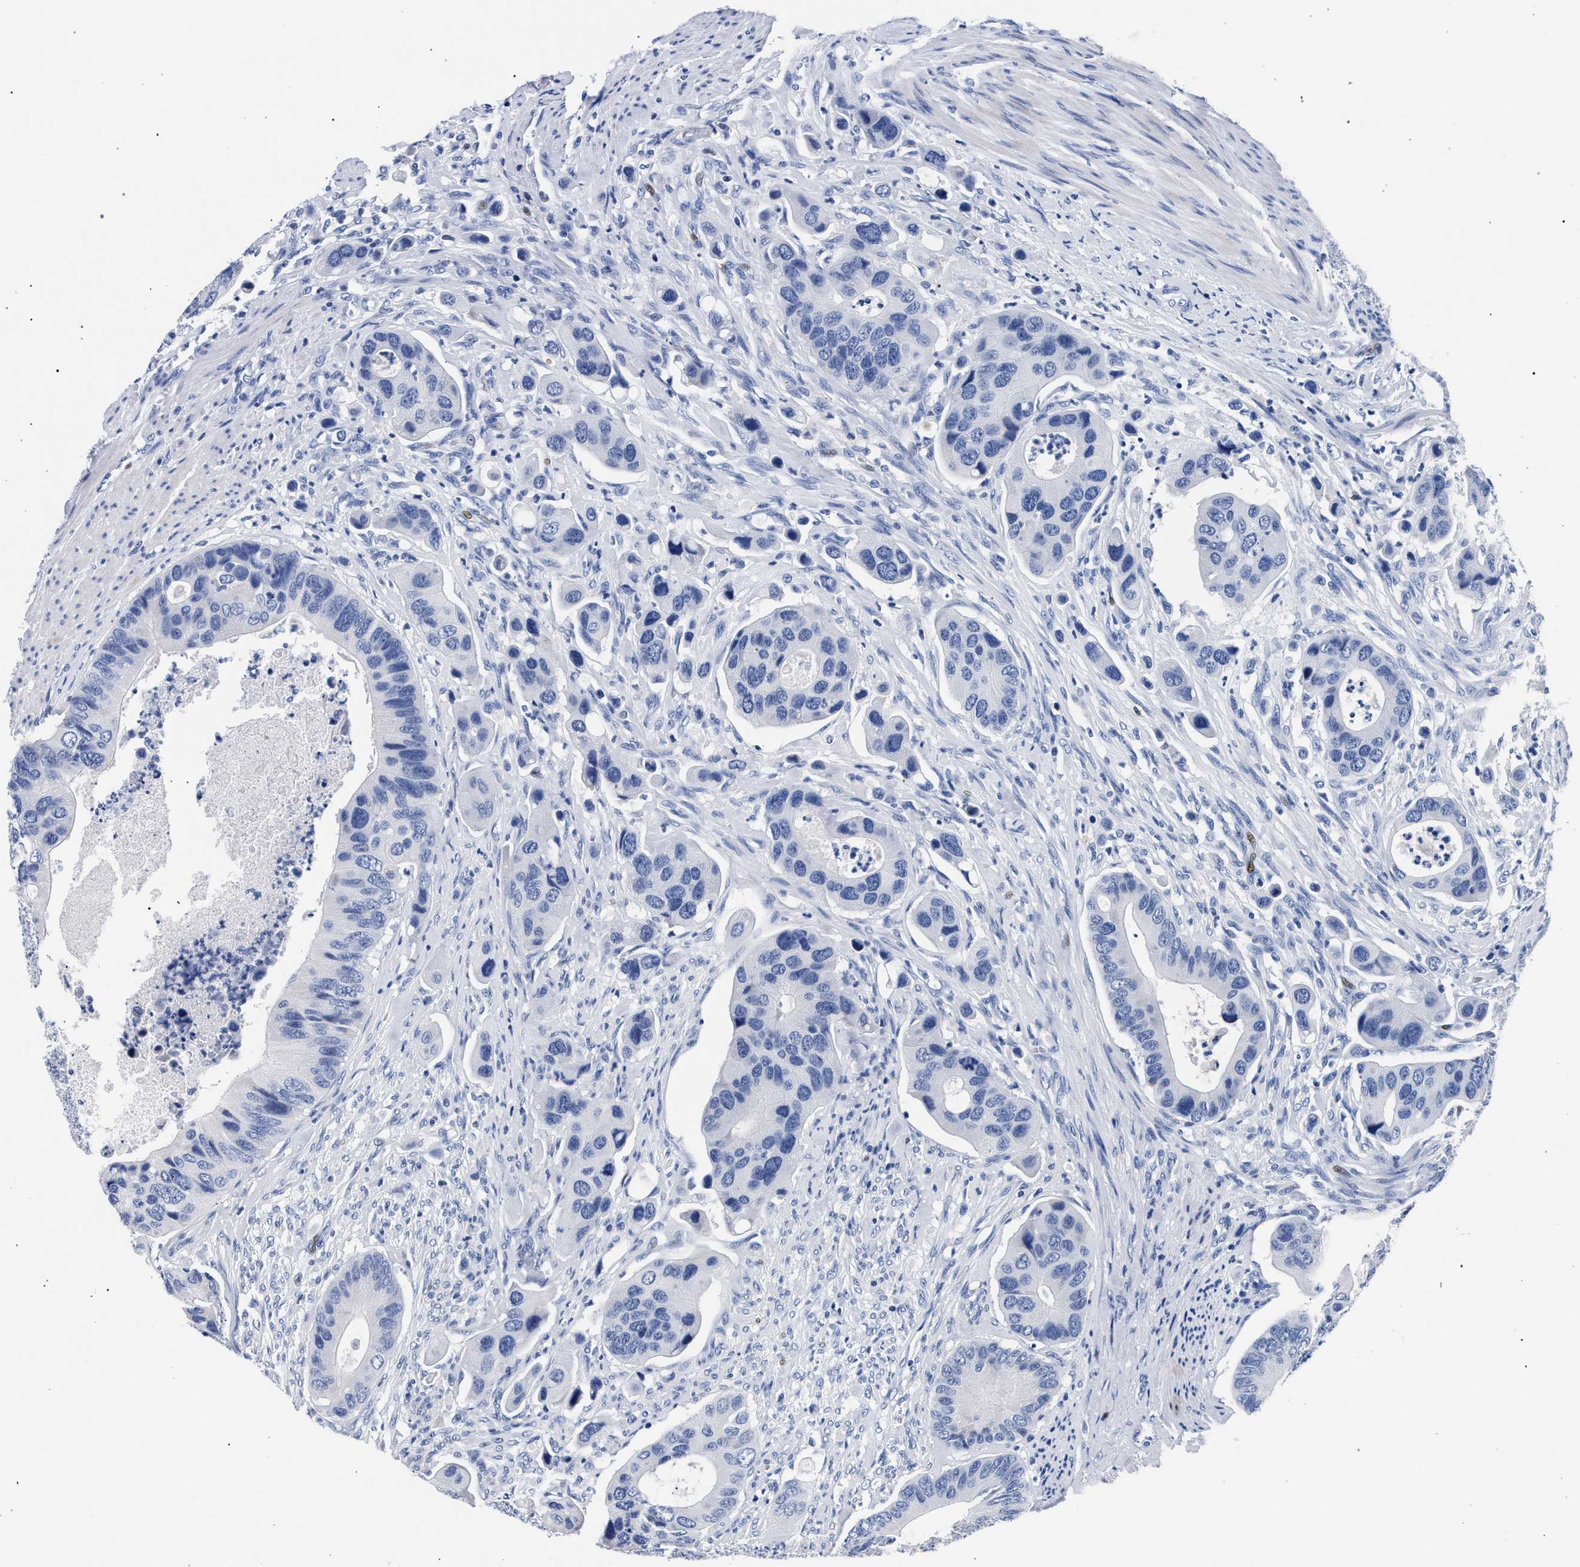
{"staining": {"intensity": "negative", "quantity": "none", "location": "none"}, "tissue": "colorectal cancer", "cell_type": "Tumor cells", "image_type": "cancer", "snomed": [{"axis": "morphology", "description": "Adenocarcinoma, NOS"}, {"axis": "topography", "description": "Rectum"}], "caption": "There is no significant positivity in tumor cells of colorectal cancer (adenocarcinoma). (Stains: DAB IHC with hematoxylin counter stain, Microscopy: brightfield microscopy at high magnification).", "gene": "KLRK1", "patient": {"sex": "female", "age": 57}}